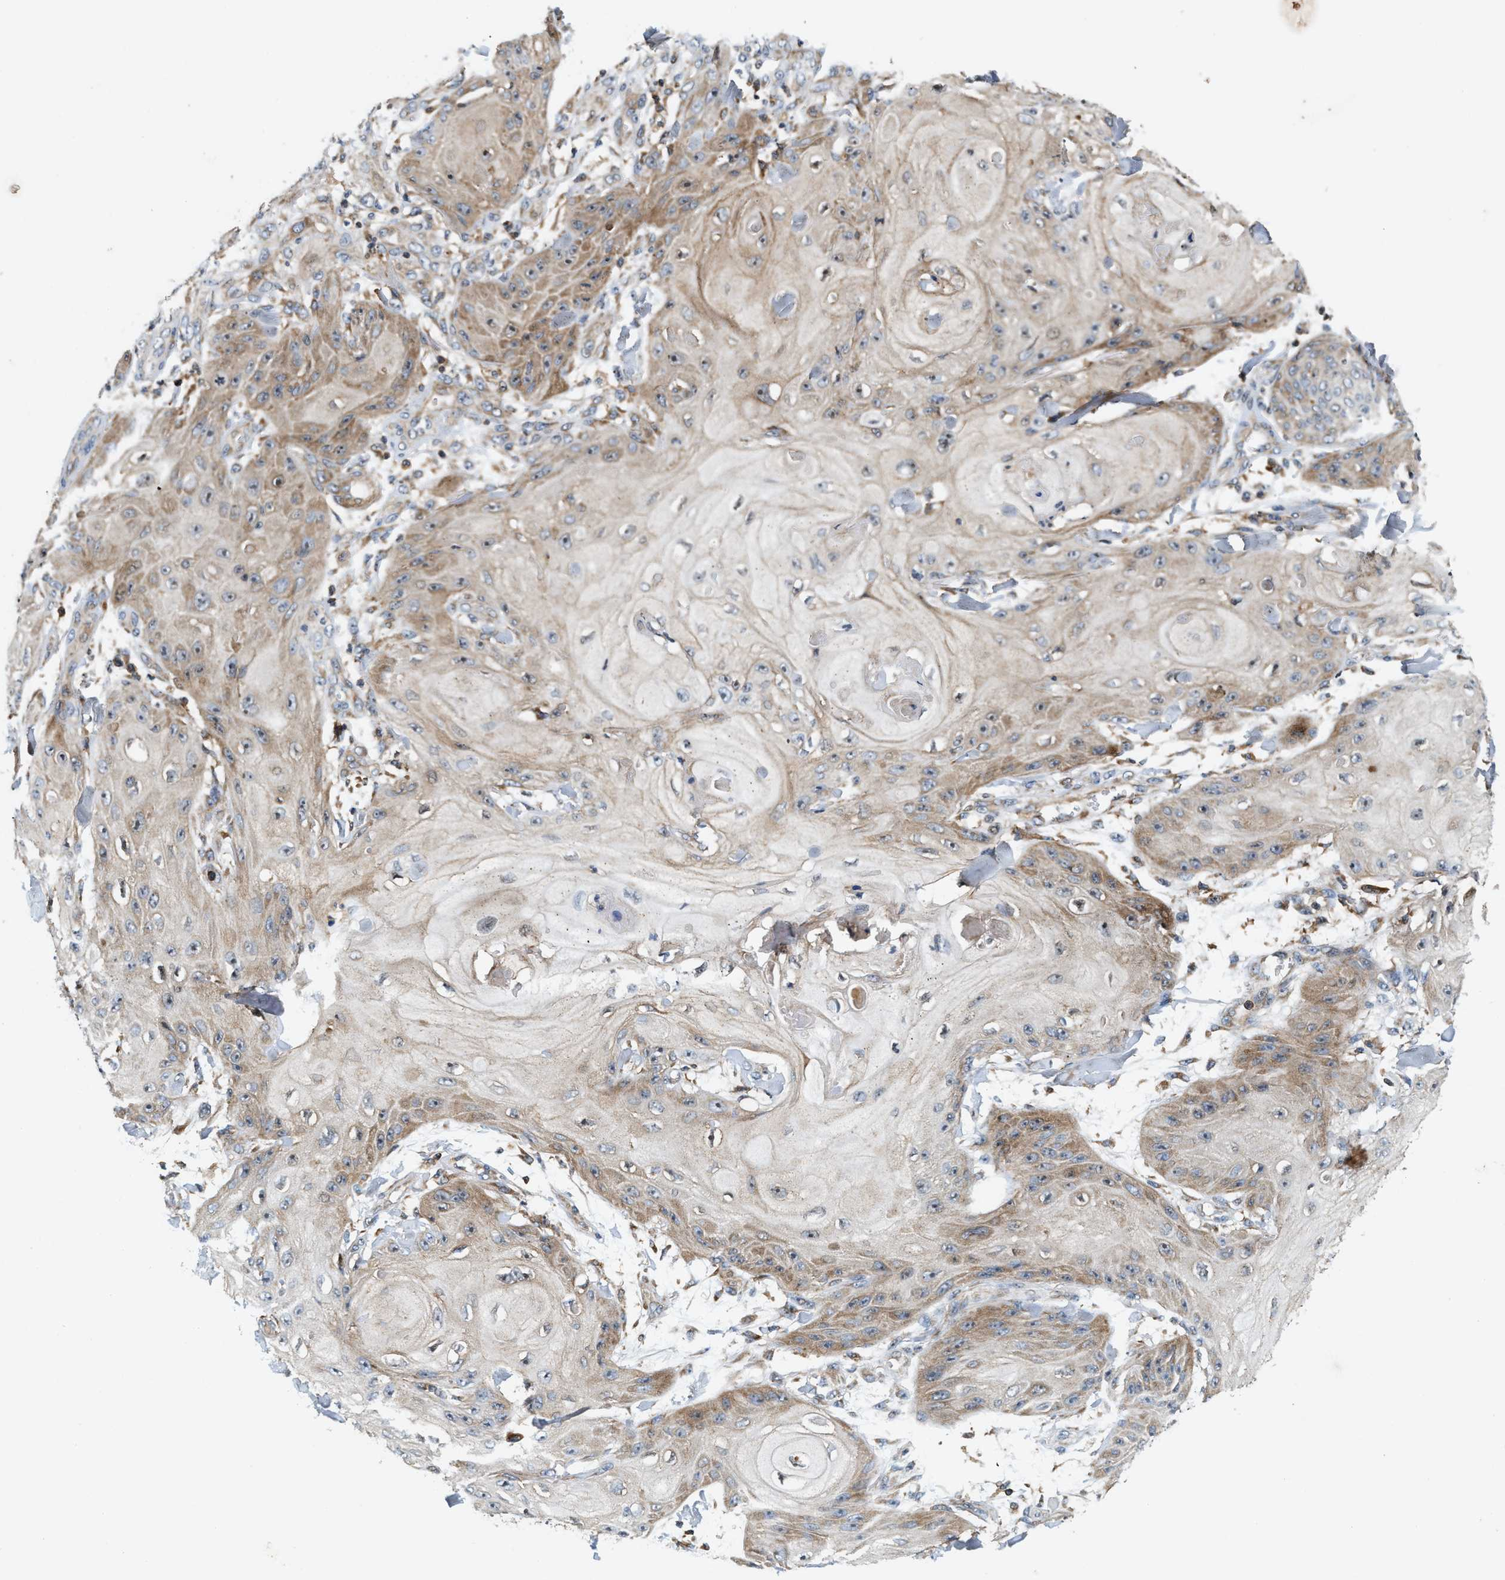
{"staining": {"intensity": "moderate", "quantity": "25%-75%", "location": "cytoplasmic/membranous"}, "tissue": "skin cancer", "cell_type": "Tumor cells", "image_type": "cancer", "snomed": [{"axis": "morphology", "description": "Squamous cell carcinoma, NOS"}, {"axis": "topography", "description": "Skin"}], "caption": "A medium amount of moderate cytoplasmic/membranous expression is seen in approximately 25%-75% of tumor cells in skin squamous cell carcinoma tissue.", "gene": "SAMD9", "patient": {"sex": "male", "age": 74}}